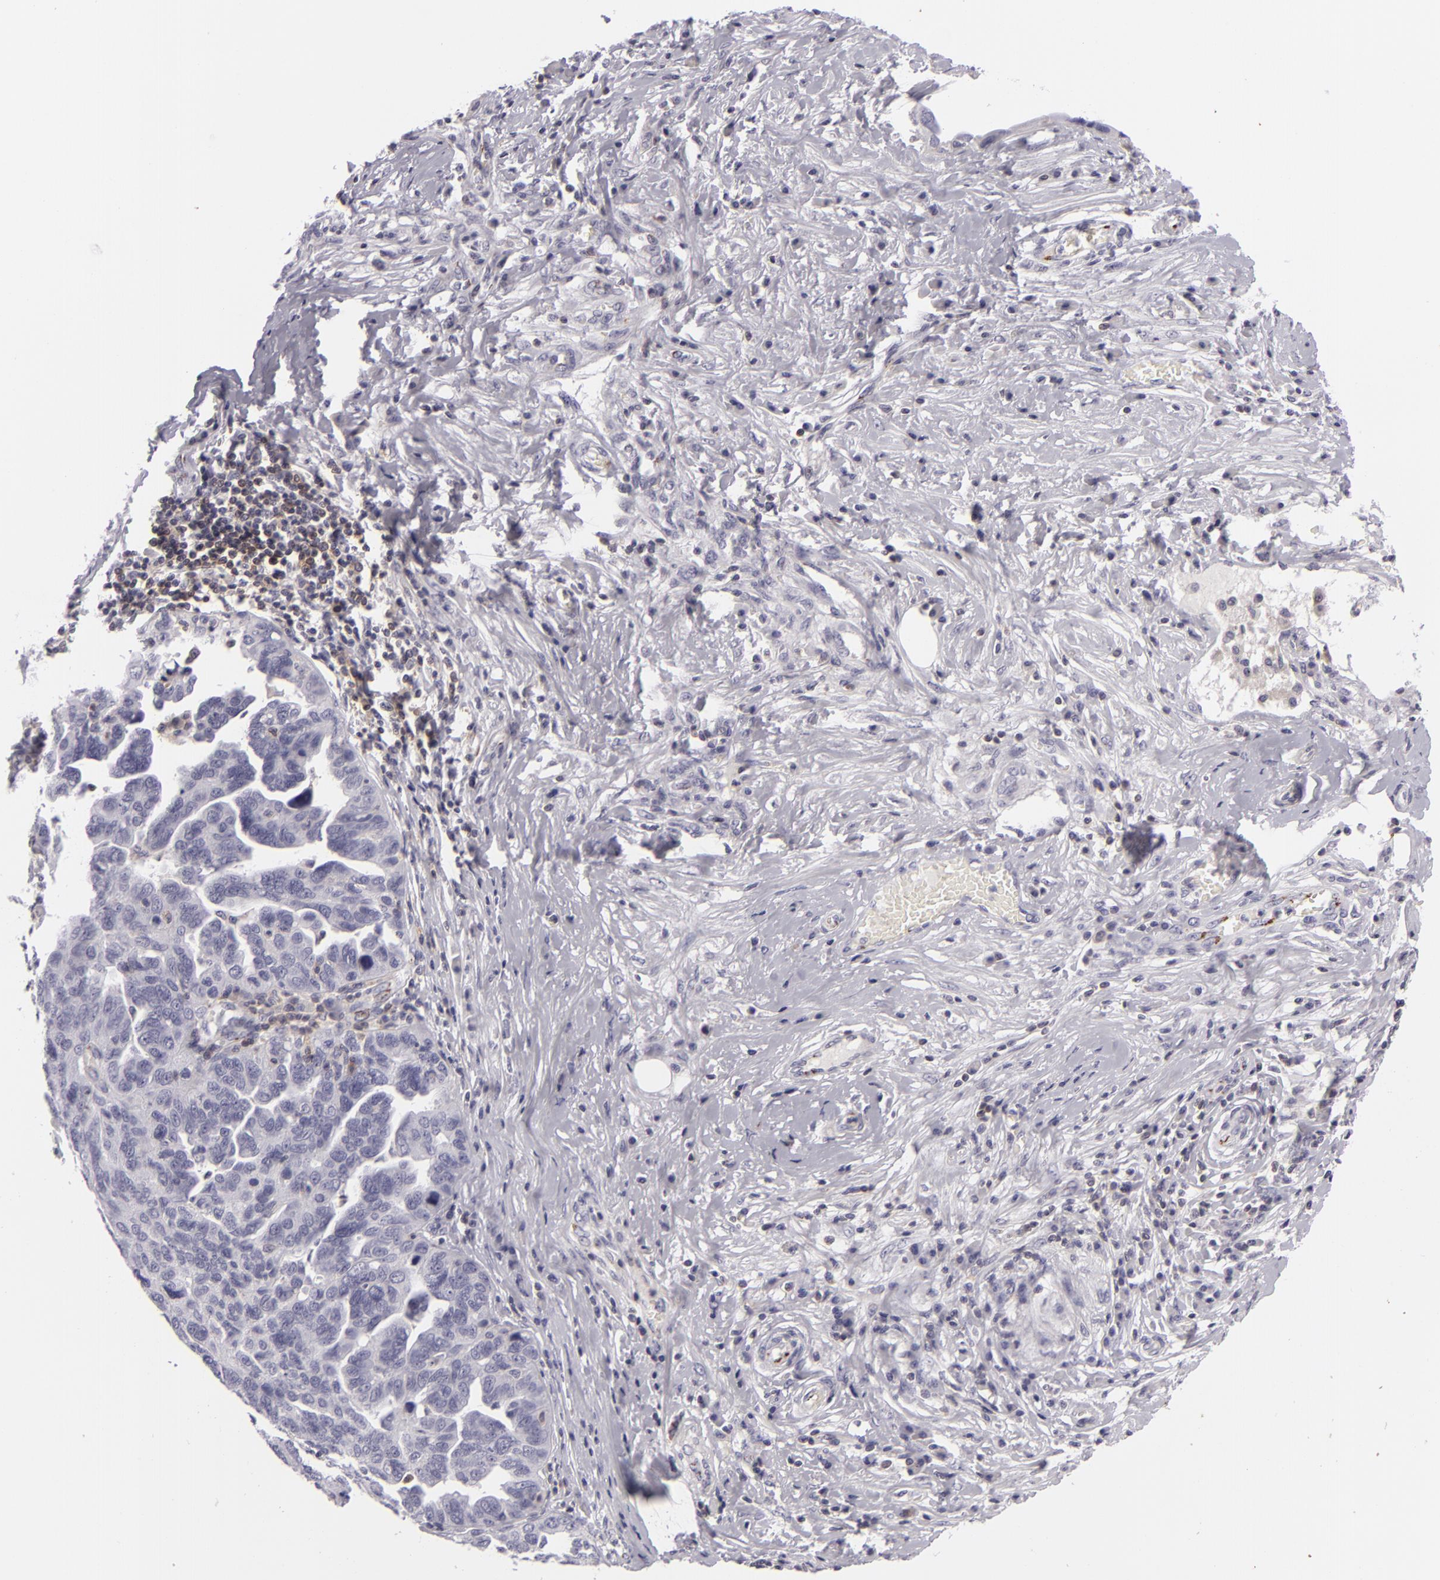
{"staining": {"intensity": "negative", "quantity": "none", "location": "none"}, "tissue": "ovarian cancer", "cell_type": "Tumor cells", "image_type": "cancer", "snomed": [{"axis": "morphology", "description": "Cystadenocarcinoma, serous, NOS"}, {"axis": "topography", "description": "Ovary"}], "caption": "There is no significant expression in tumor cells of ovarian serous cystadenocarcinoma. The staining was performed using DAB to visualize the protein expression in brown, while the nuclei were stained in blue with hematoxylin (Magnification: 20x).", "gene": "KCNAB2", "patient": {"sex": "female", "age": 64}}